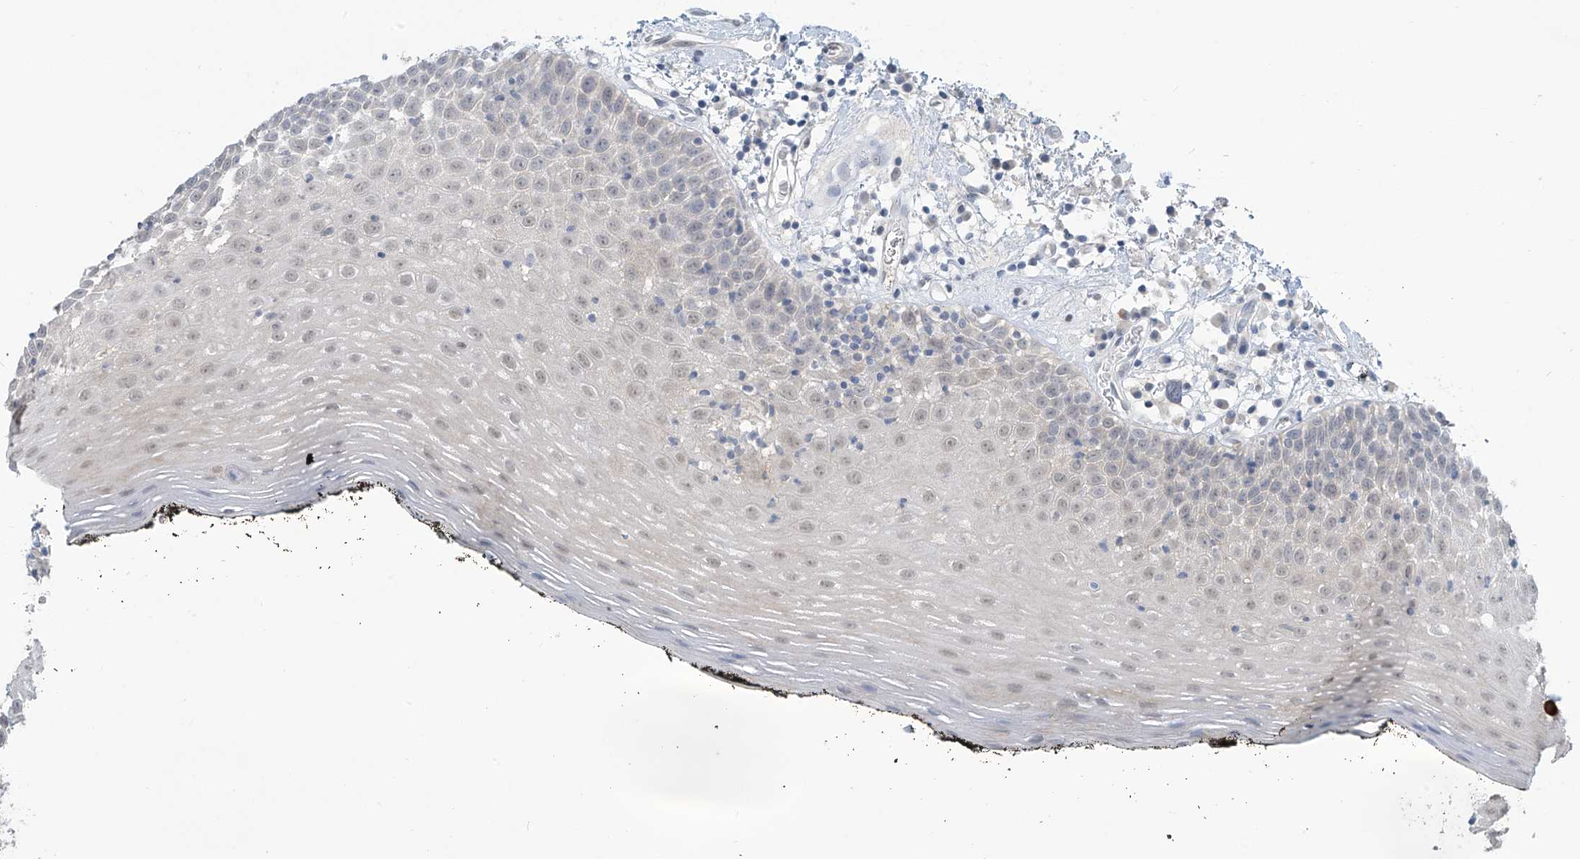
{"staining": {"intensity": "moderate", "quantity": "<25%", "location": "cytoplasmic/membranous"}, "tissue": "oral mucosa", "cell_type": "Squamous epithelial cells", "image_type": "normal", "snomed": [{"axis": "morphology", "description": "Normal tissue, NOS"}, {"axis": "topography", "description": "Oral tissue"}], "caption": "Immunohistochemical staining of benign human oral mucosa shows <25% levels of moderate cytoplasmic/membranous protein positivity in about <25% of squamous epithelial cells.", "gene": "METAP1D", "patient": {"sex": "male", "age": 74}}